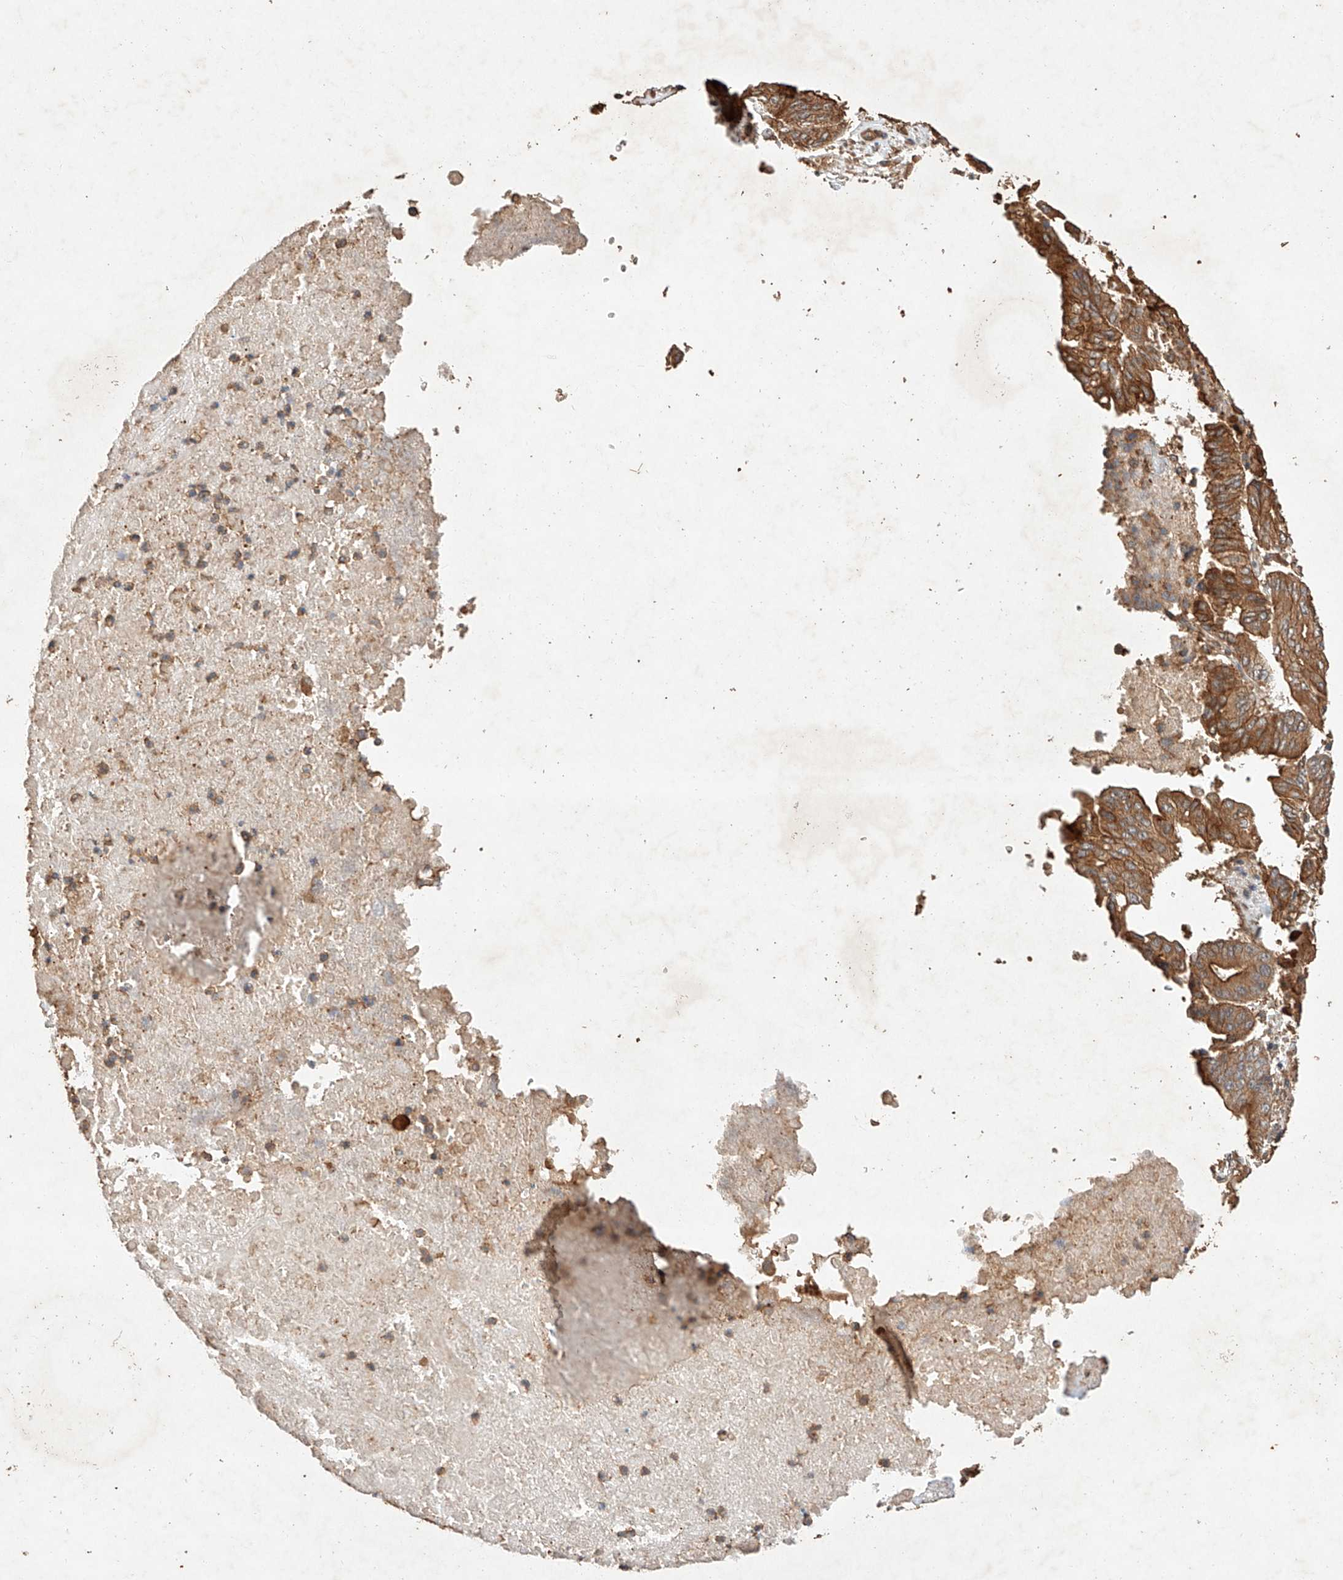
{"staining": {"intensity": "strong", "quantity": ">75%", "location": "cytoplasmic/membranous"}, "tissue": "pancreatic cancer", "cell_type": "Tumor cells", "image_type": "cancer", "snomed": [{"axis": "morphology", "description": "Adenocarcinoma, NOS"}, {"axis": "topography", "description": "Pancreas"}], "caption": "Pancreatic cancer stained with DAB (3,3'-diaminobenzidine) immunohistochemistry (IHC) displays high levels of strong cytoplasmic/membranous positivity in about >75% of tumor cells.", "gene": "GHDC", "patient": {"sex": "female", "age": 77}}